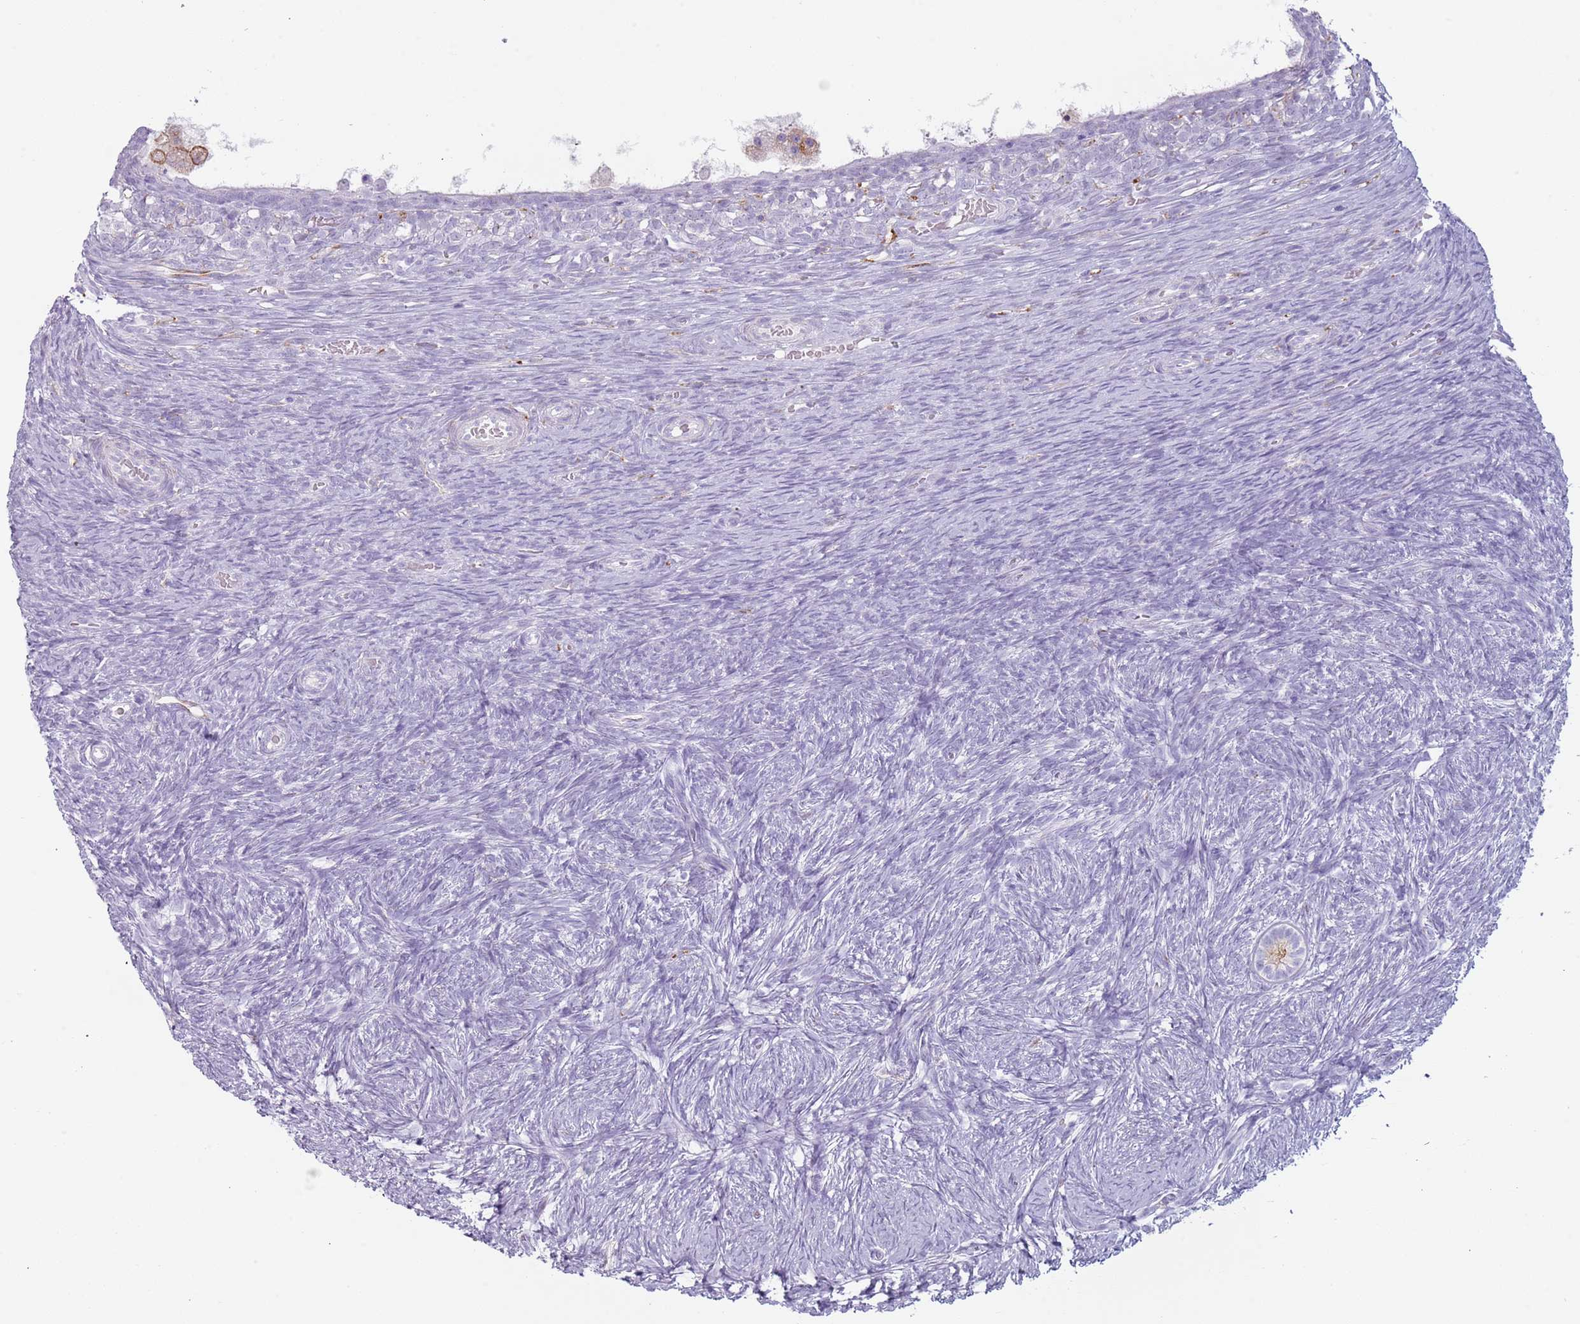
{"staining": {"intensity": "negative", "quantity": "none", "location": "none"}, "tissue": "ovary", "cell_type": "Follicle cells", "image_type": "normal", "snomed": [{"axis": "morphology", "description": "Normal tissue, NOS"}, {"axis": "topography", "description": "Ovary"}], "caption": "An immunohistochemistry photomicrograph of normal ovary is shown. There is no staining in follicle cells of ovary. (IHC, brightfield microscopy, high magnification).", "gene": "COLEC12", "patient": {"sex": "female", "age": 39}}